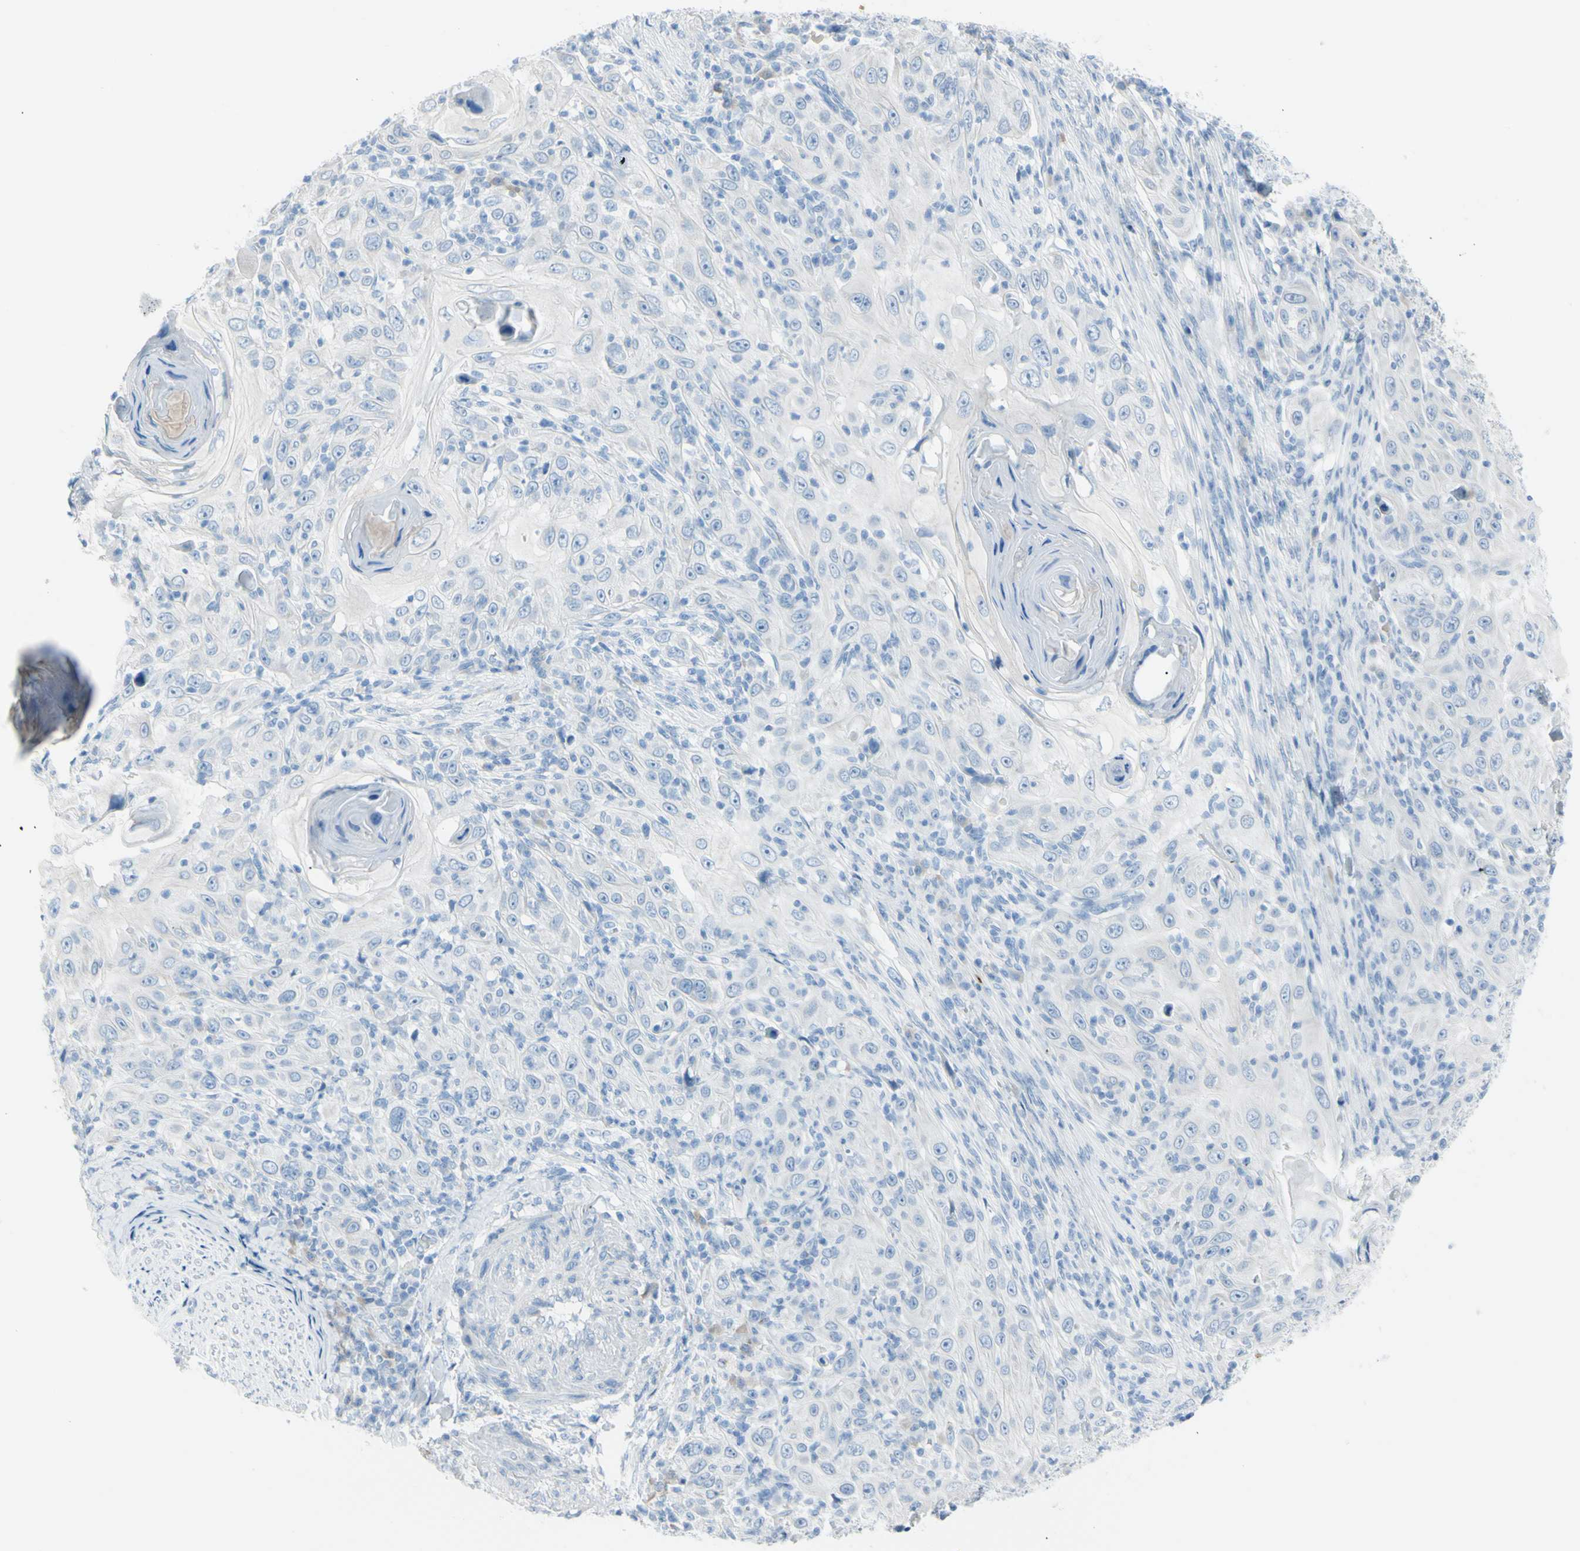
{"staining": {"intensity": "negative", "quantity": "none", "location": "none"}, "tissue": "skin cancer", "cell_type": "Tumor cells", "image_type": "cancer", "snomed": [{"axis": "morphology", "description": "Squamous cell carcinoma, NOS"}, {"axis": "topography", "description": "Skin"}], "caption": "IHC of human skin squamous cell carcinoma demonstrates no positivity in tumor cells.", "gene": "TFPI2", "patient": {"sex": "female", "age": 88}}